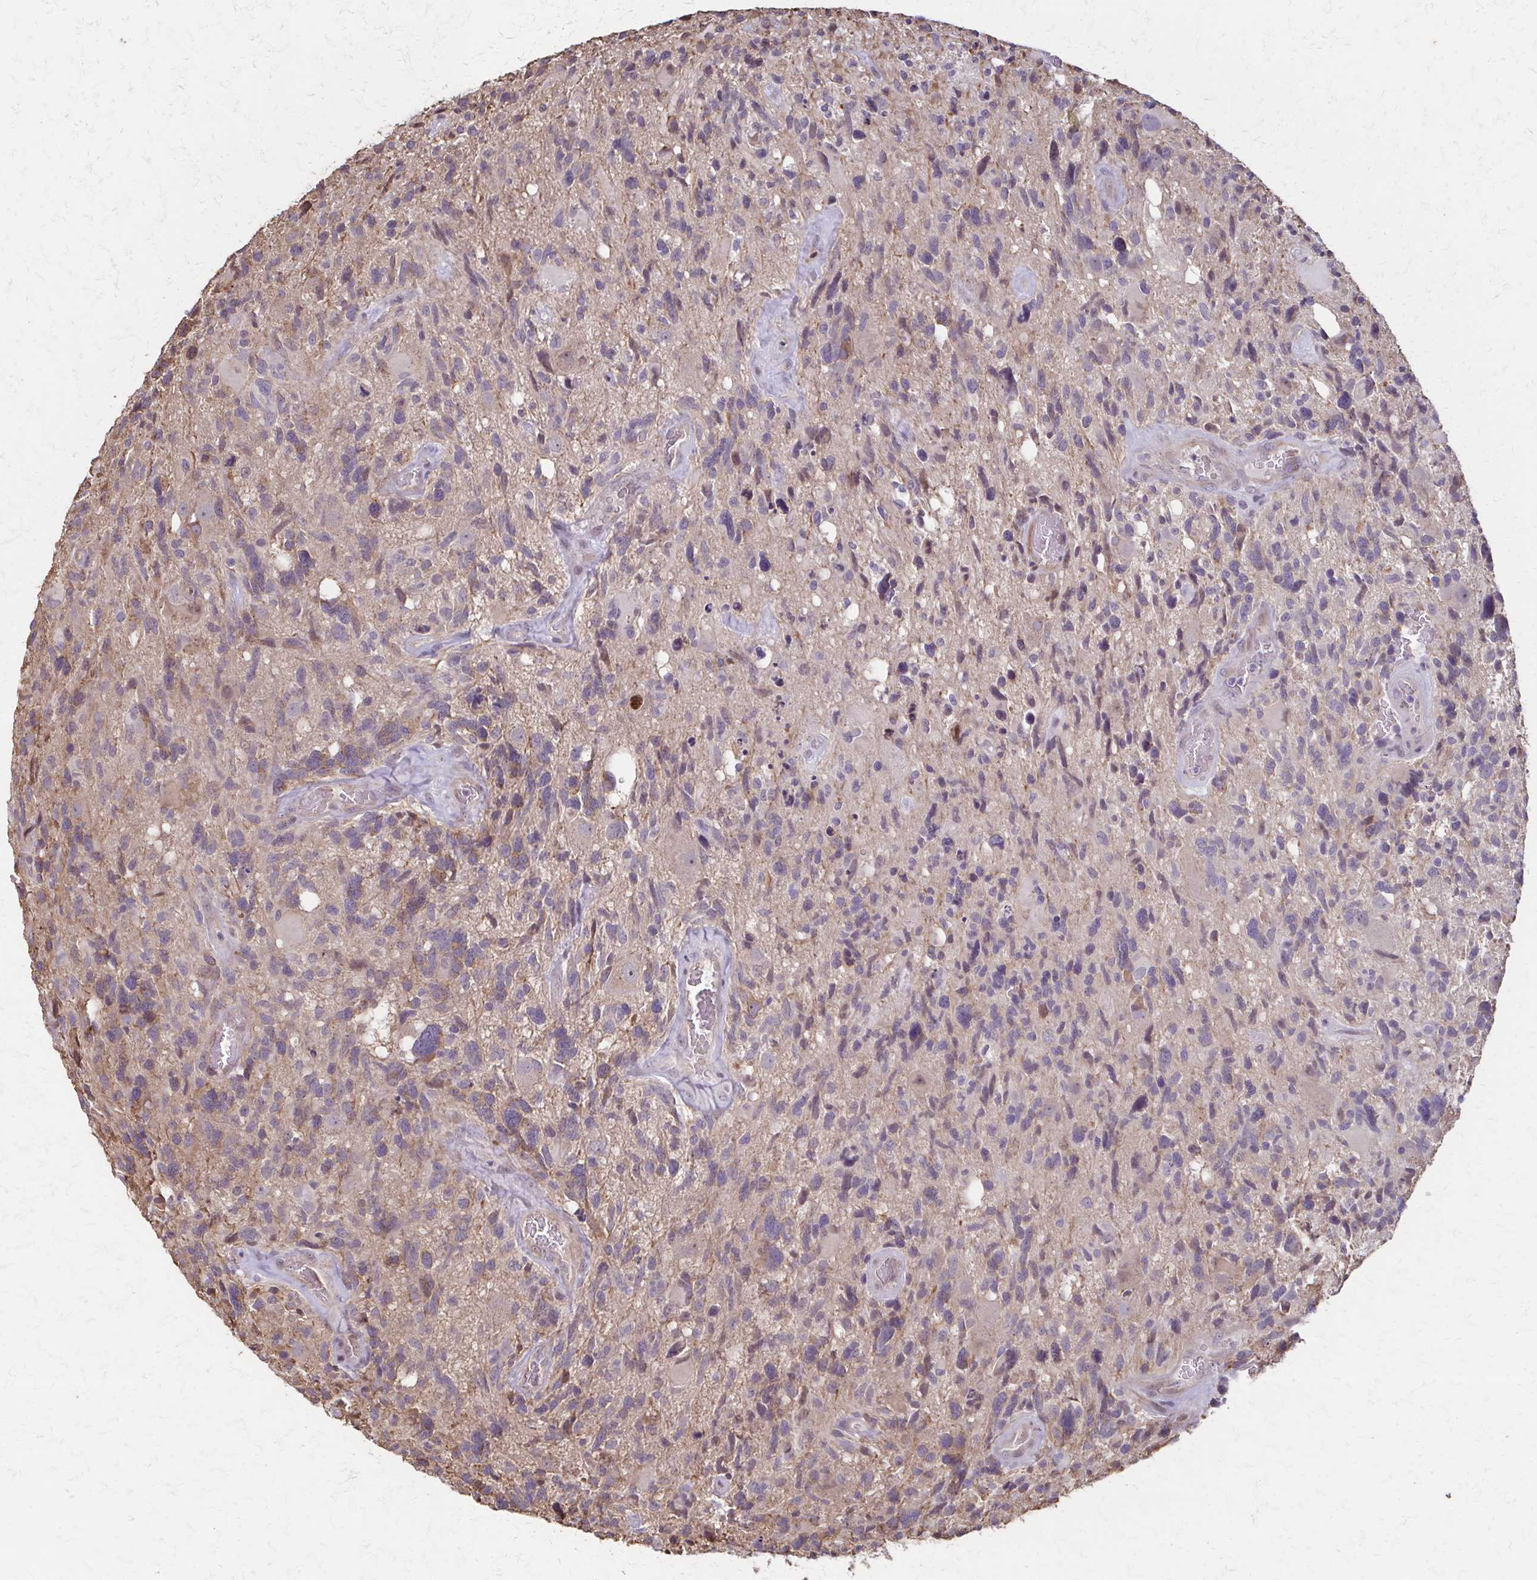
{"staining": {"intensity": "weak", "quantity": "<25%", "location": "cytoplasmic/membranous"}, "tissue": "glioma", "cell_type": "Tumor cells", "image_type": "cancer", "snomed": [{"axis": "morphology", "description": "Glioma, malignant, High grade"}, {"axis": "topography", "description": "Brain"}], "caption": "A high-resolution photomicrograph shows immunohistochemistry staining of malignant high-grade glioma, which shows no significant expression in tumor cells. (Brightfield microscopy of DAB IHC at high magnification).", "gene": "IL18BP", "patient": {"sex": "male", "age": 49}}